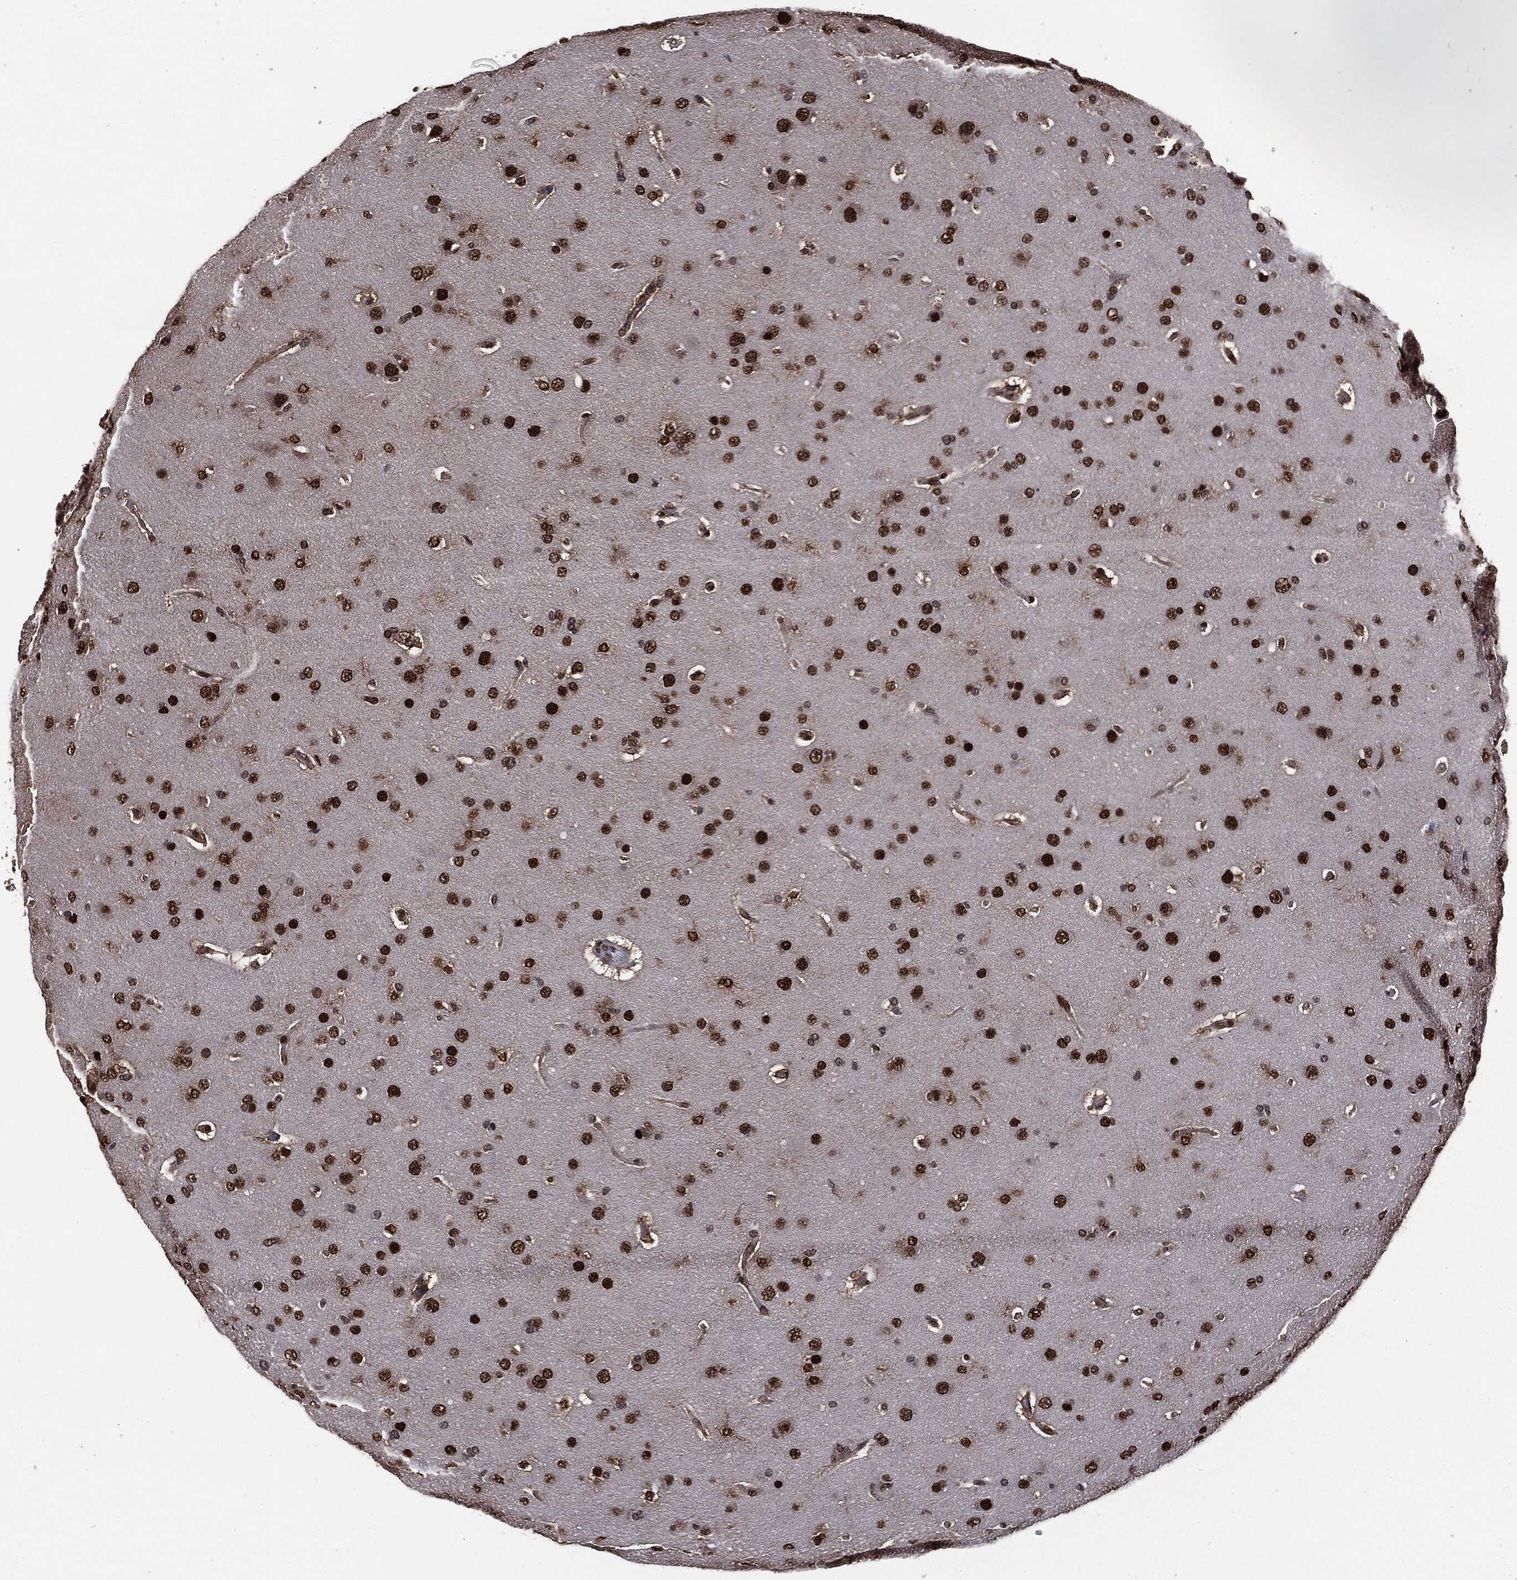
{"staining": {"intensity": "strong", "quantity": ">75%", "location": "nuclear"}, "tissue": "glioma", "cell_type": "Tumor cells", "image_type": "cancer", "snomed": [{"axis": "morphology", "description": "Glioma, malignant, NOS"}, {"axis": "topography", "description": "Cerebral cortex"}], "caption": "Immunohistochemical staining of human malignant glioma displays high levels of strong nuclear protein expression in approximately >75% of tumor cells.", "gene": "DVL2", "patient": {"sex": "male", "age": 58}}